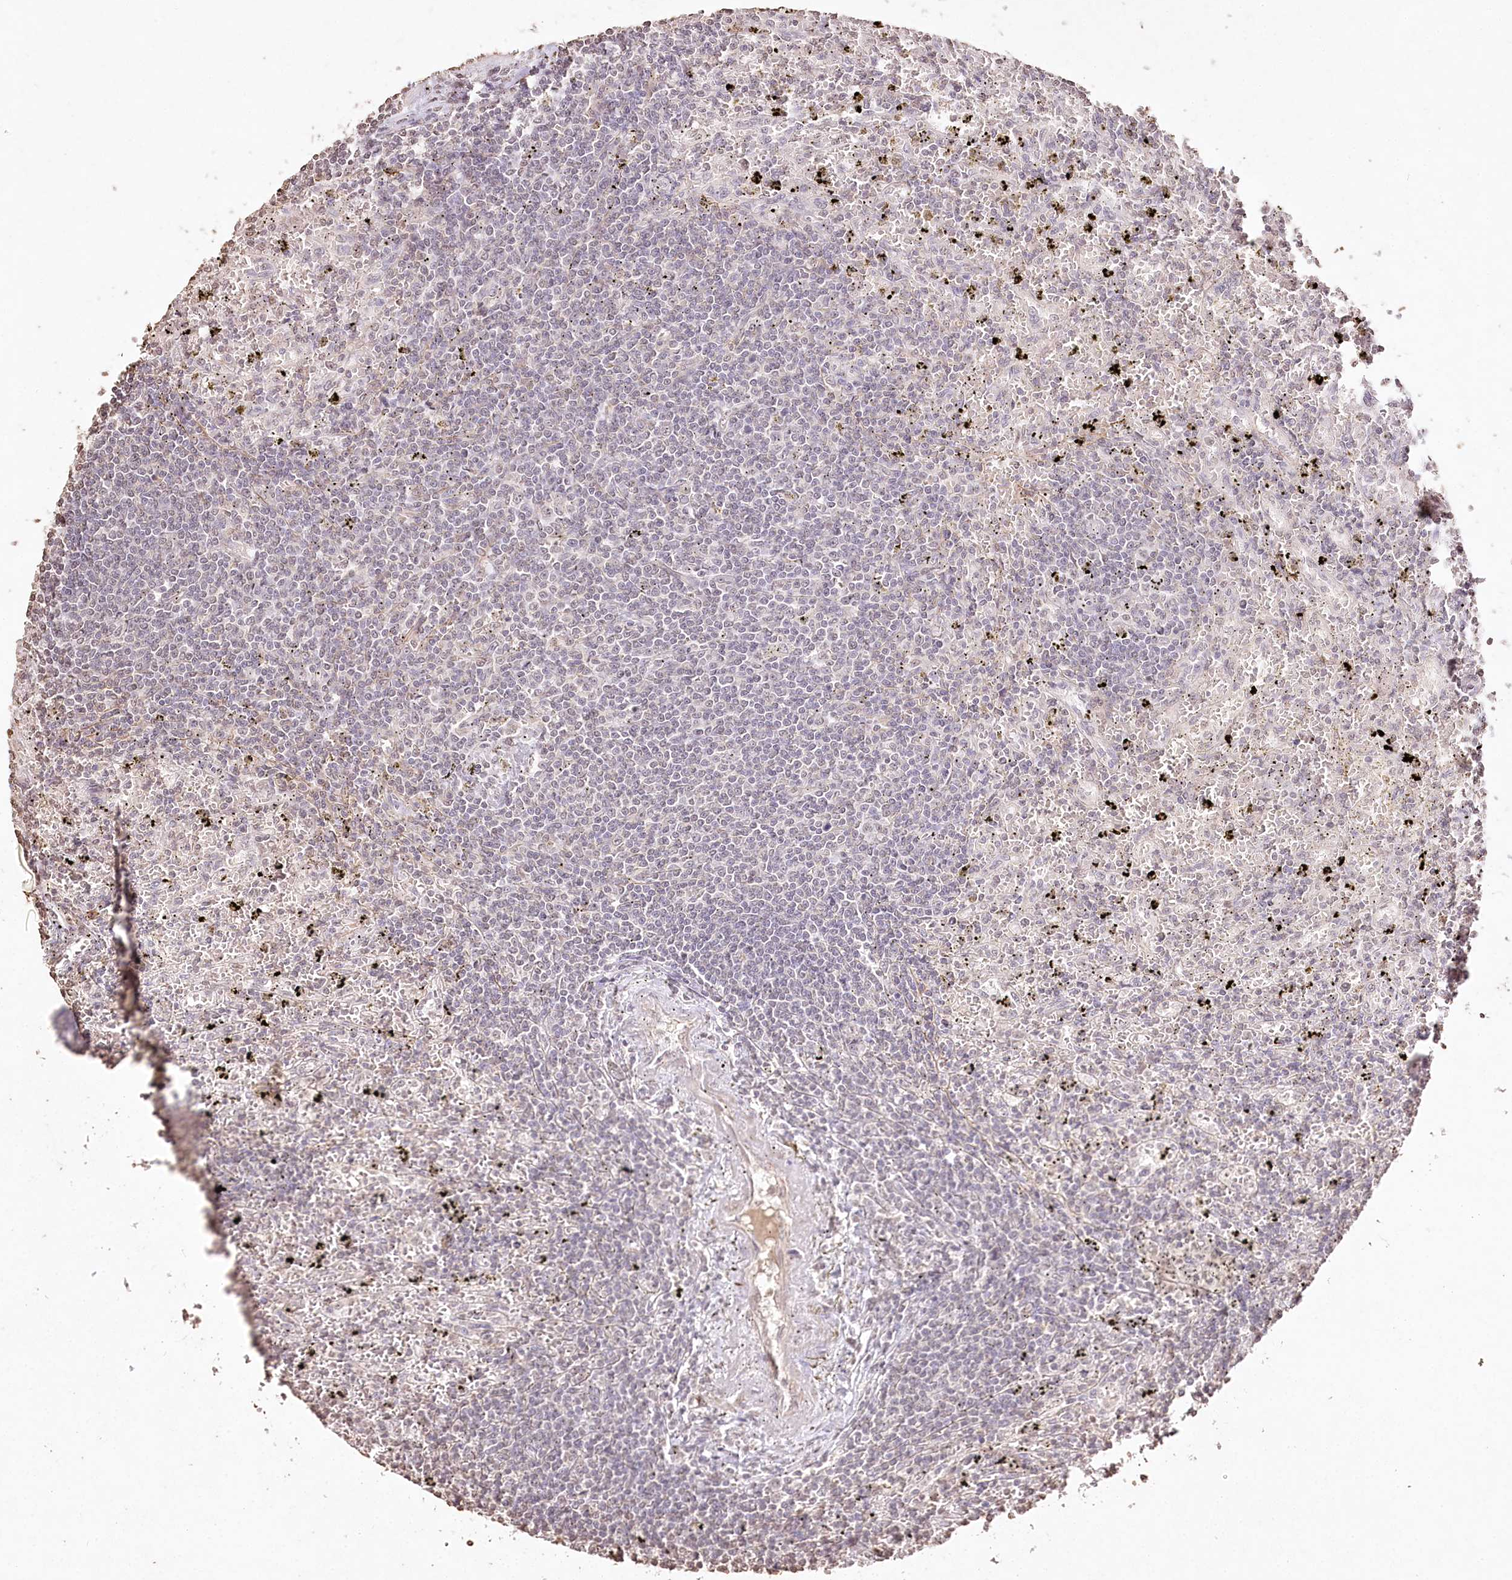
{"staining": {"intensity": "negative", "quantity": "none", "location": "none"}, "tissue": "lymphoma", "cell_type": "Tumor cells", "image_type": "cancer", "snomed": [{"axis": "morphology", "description": "Malignant lymphoma, non-Hodgkin's type, Low grade"}, {"axis": "topography", "description": "Spleen"}], "caption": "Photomicrograph shows no significant protein positivity in tumor cells of malignant lymphoma, non-Hodgkin's type (low-grade).", "gene": "DMXL1", "patient": {"sex": "male", "age": 76}}